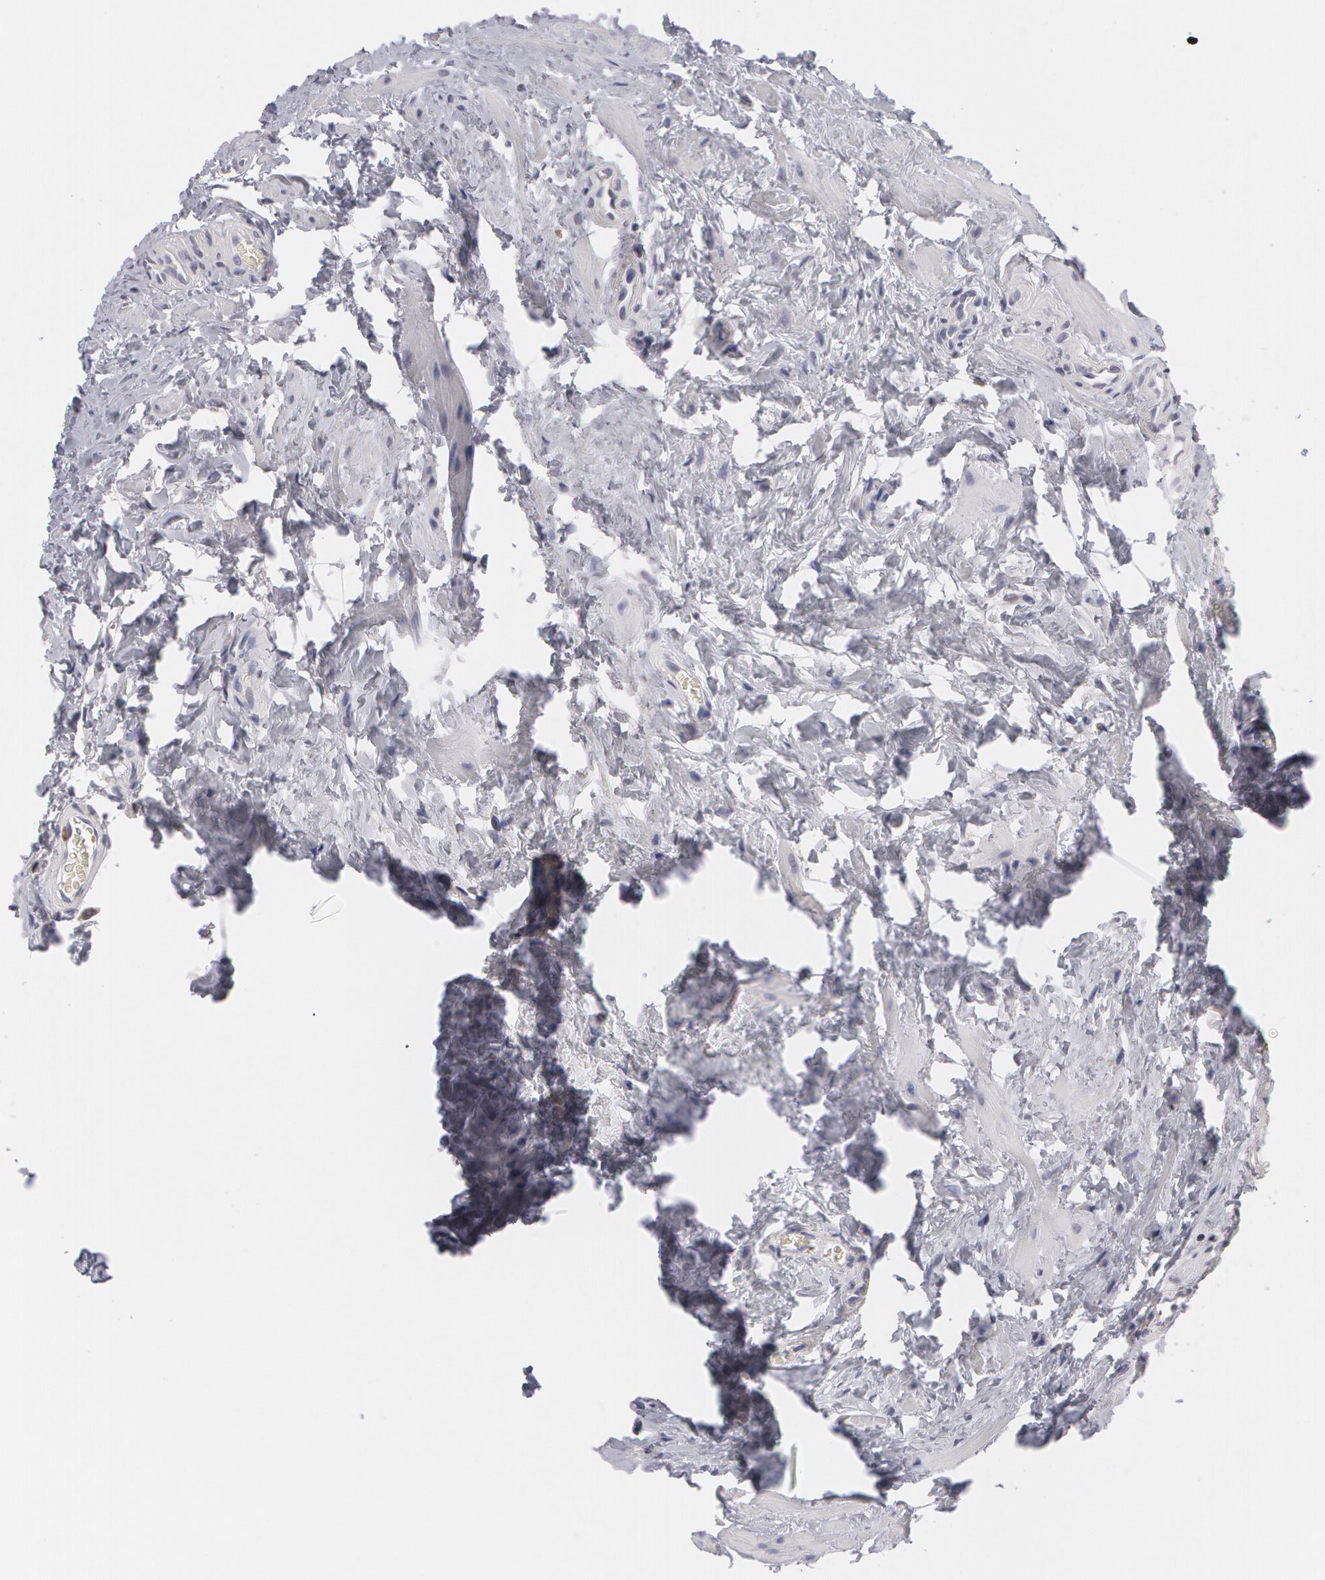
{"staining": {"intensity": "weak", "quantity": "<25%", "location": "cytoplasmic/membranous"}, "tissue": "epididymis", "cell_type": "Glandular cells", "image_type": "normal", "snomed": [{"axis": "morphology", "description": "Normal tissue, NOS"}, {"axis": "topography", "description": "Epididymis"}], "caption": "Immunohistochemistry (IHC) histopathology image of normal epididymis stained for a protein (brown), which reveals no positivity in glandular cells.", "gene": "CAT", "patient": {"sex": "male", "age": 23}}